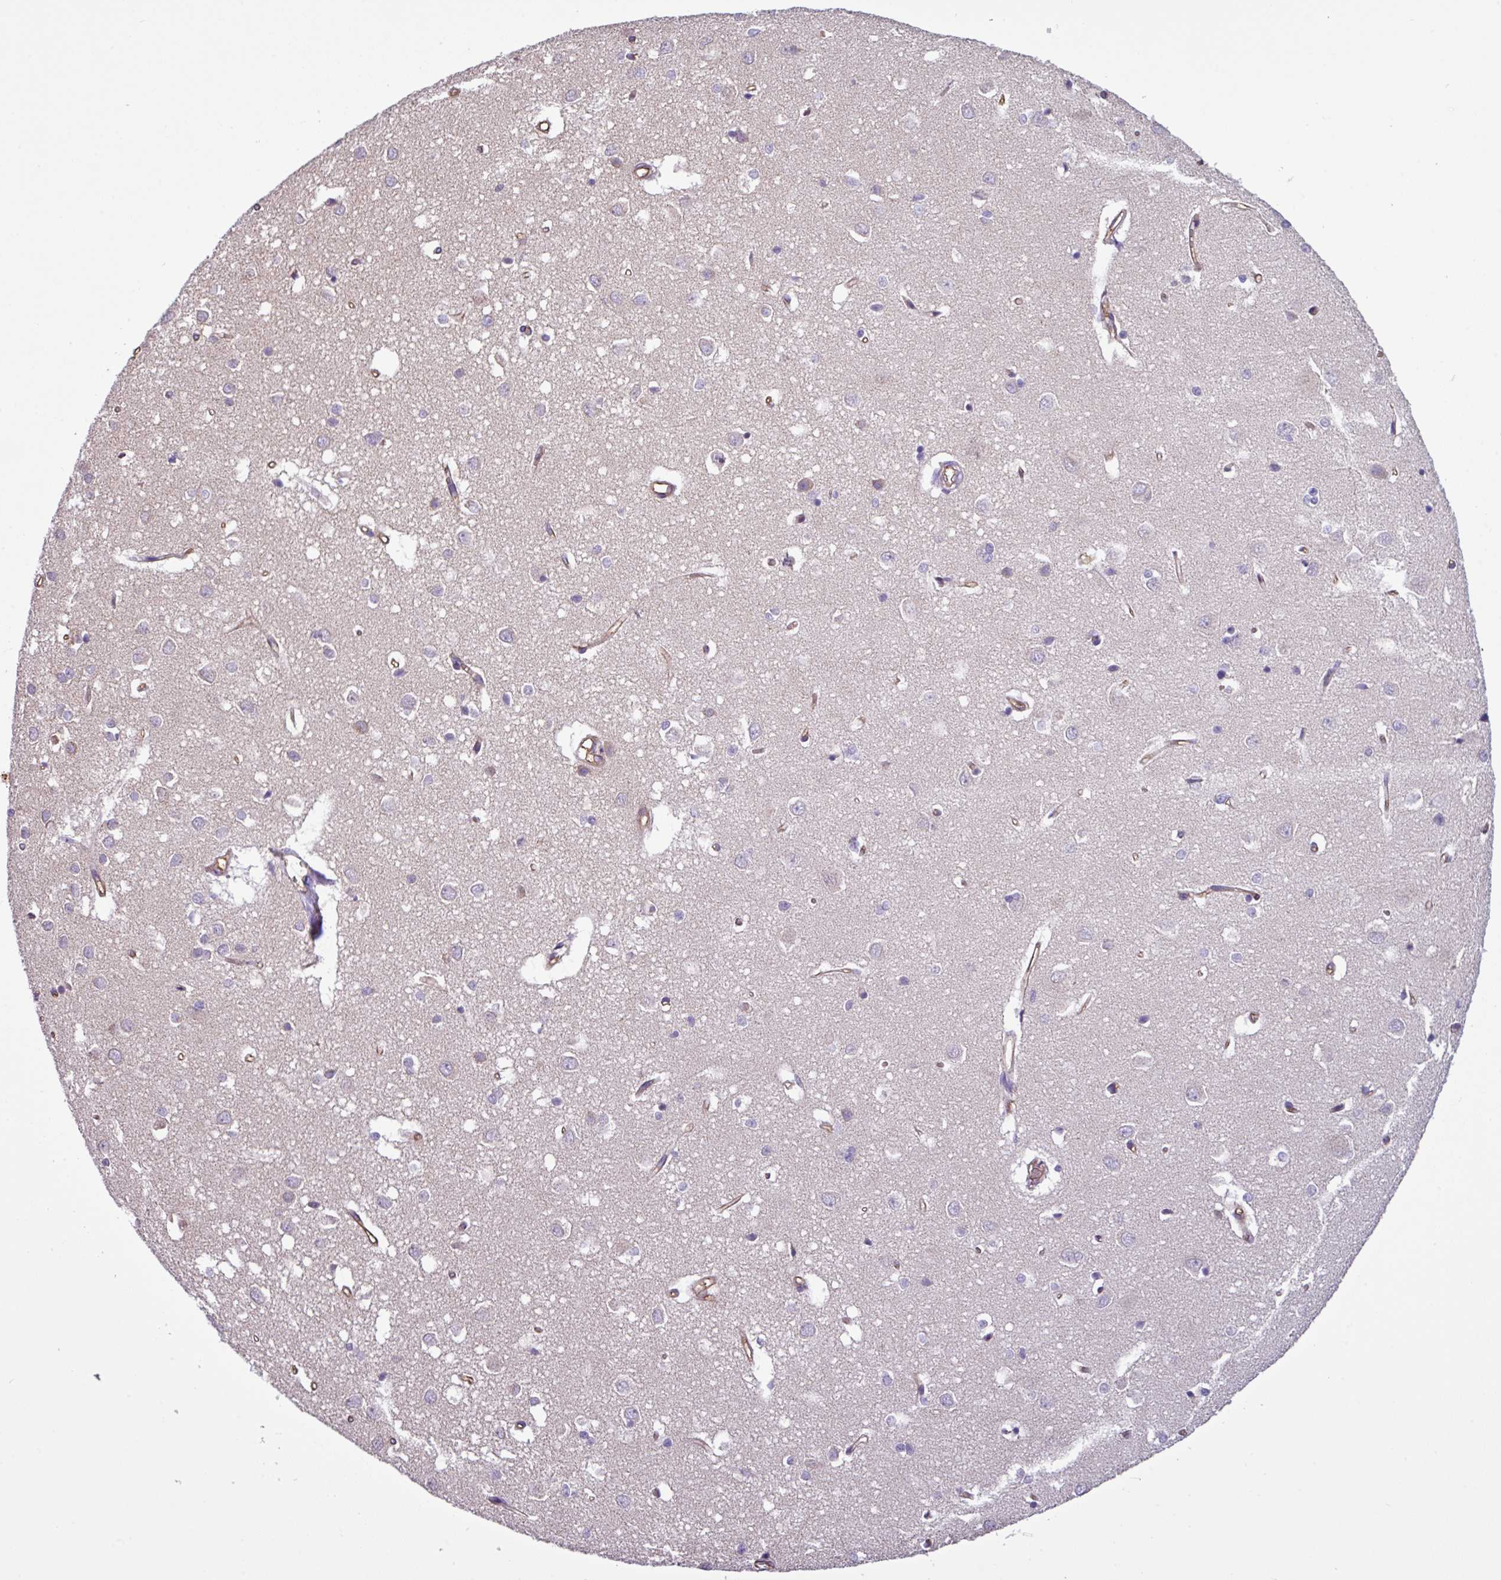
{"staining": {"intensity": "weak", "quantity": ">75%", "location": "cytoplasmic/membranous"}, "tissue": "cerebral cortex", "cell_type": "Endothelial cells", "image_type": "normal", "snomed": [{"axis": "morphology", "description": "Normal tissue, NOS"}, {"axis": "topography", "description": "Cerebral cortex"}], "caption": "Immunohistochemistry (DAB (3,3'-diaminobenzidine)) staining of benign human cerebral cortex demonstrates weak cytoplasmic/membranous protein staining in approximately >75% of endothelial cells.", "gene": "SLC23A2", "patient": {"sex": "female", "age": 64}}